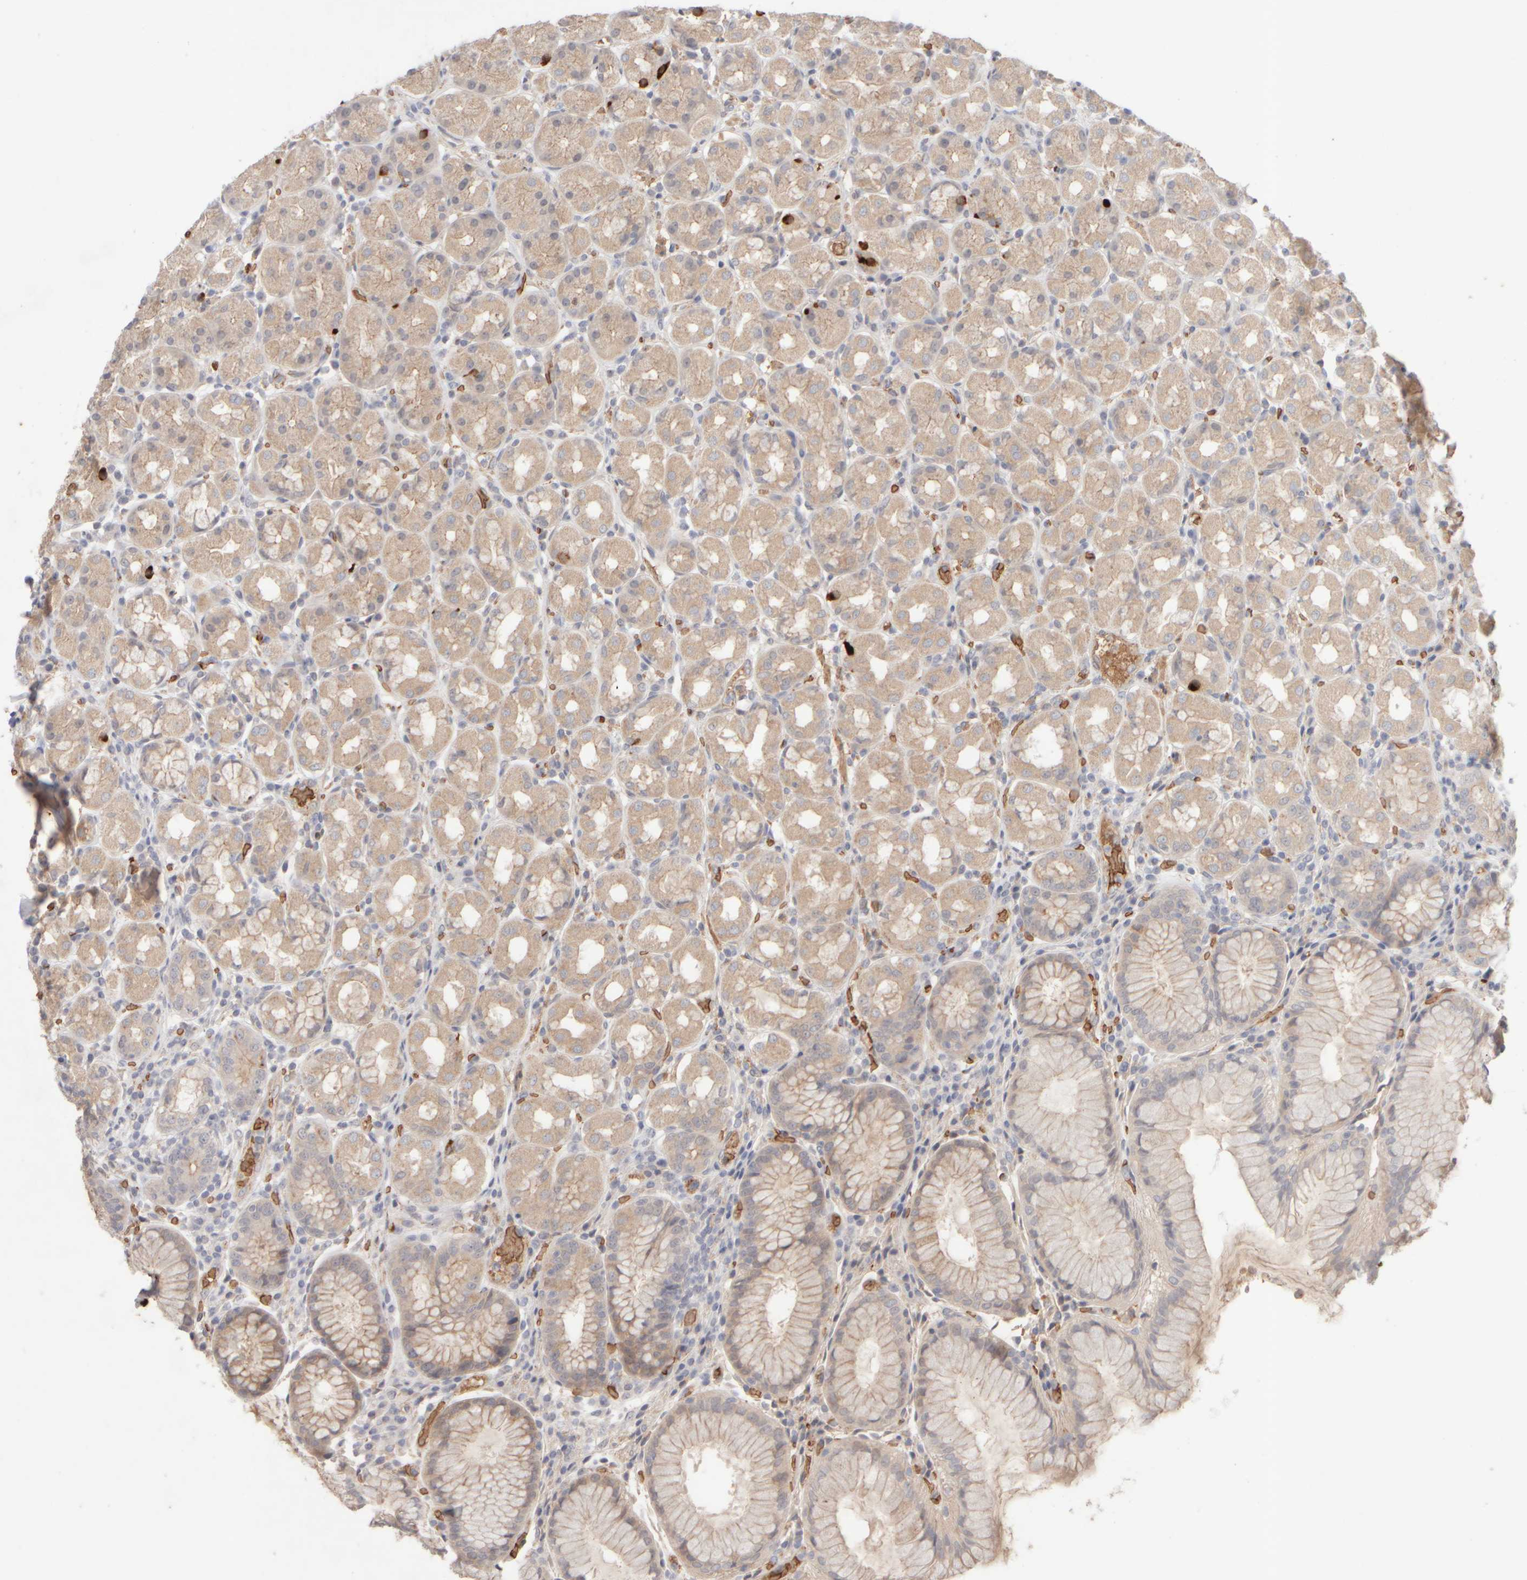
{"staining": {"intensity": "weak", "quantity": "25%-75%", "location": "cytoplasmic/membranous"}, "tissue": "stomach", "cell_type": "Glandular cells", "image_type": "normal", "snomed": [{"axis": "morphology", "description": "Normal tissue, NOS"}, {"axis": "topography", "description": "Stomach, lower"}], "caption": "High-magnification brightfield microscopy of normal stomach stained with DAB (brown) and counterstained with hematoxylin (blue). glandular cells exhibit weak cytoplasmic/membranous staining is seen in approximately25%-75% of cells. (Stains: DAB (3,3'-diaminobenzidine) in brown, nuclei in blue, Microscopy: brightfield microscopy at high magnification).", "gene": "MST1", "patient": {"sex": "female", "age": 56}}